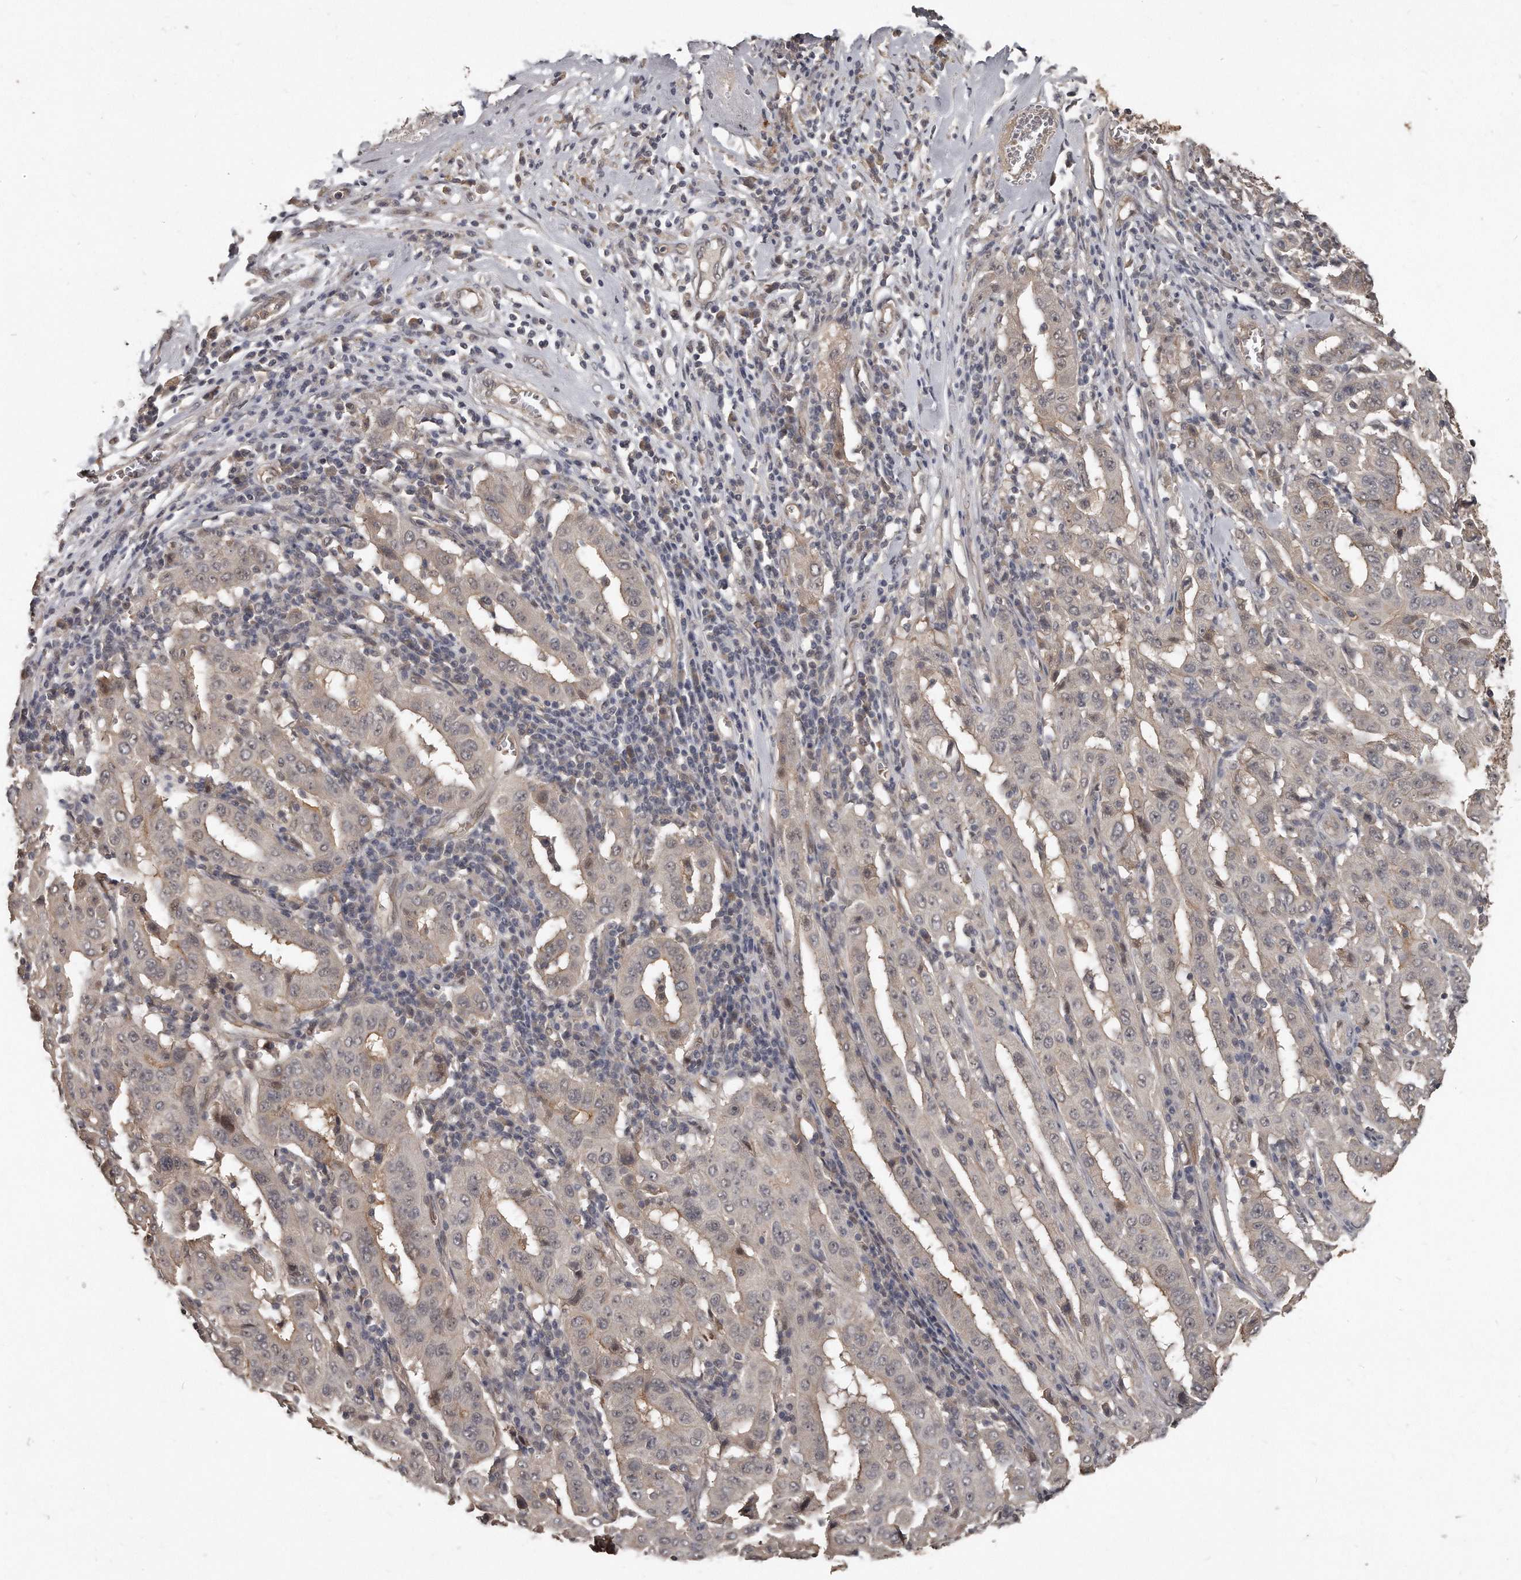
{"staining": {"intensity": "weak", "quantity": "<25%", "location": "cytoplasmic/membranous,nuclear"}, "tissue": "pancreatic cancer", "cell_type": "Tumor cells", "image_type": "cancer", "snomed": [{"axis": "morphology", "description": "Adenocarcinoma, NOS"}, {"axis": "topography", "description": "Pancreas"}], "caption": "Pancreatic cancer was stained to show a protein in brown. There is no significant expression in tumor cells. (Immunohistochemistry, brightfield microscopy, high magnification).", "gene": "GRB10", "patient": {"sex": "male", "age": 63}}